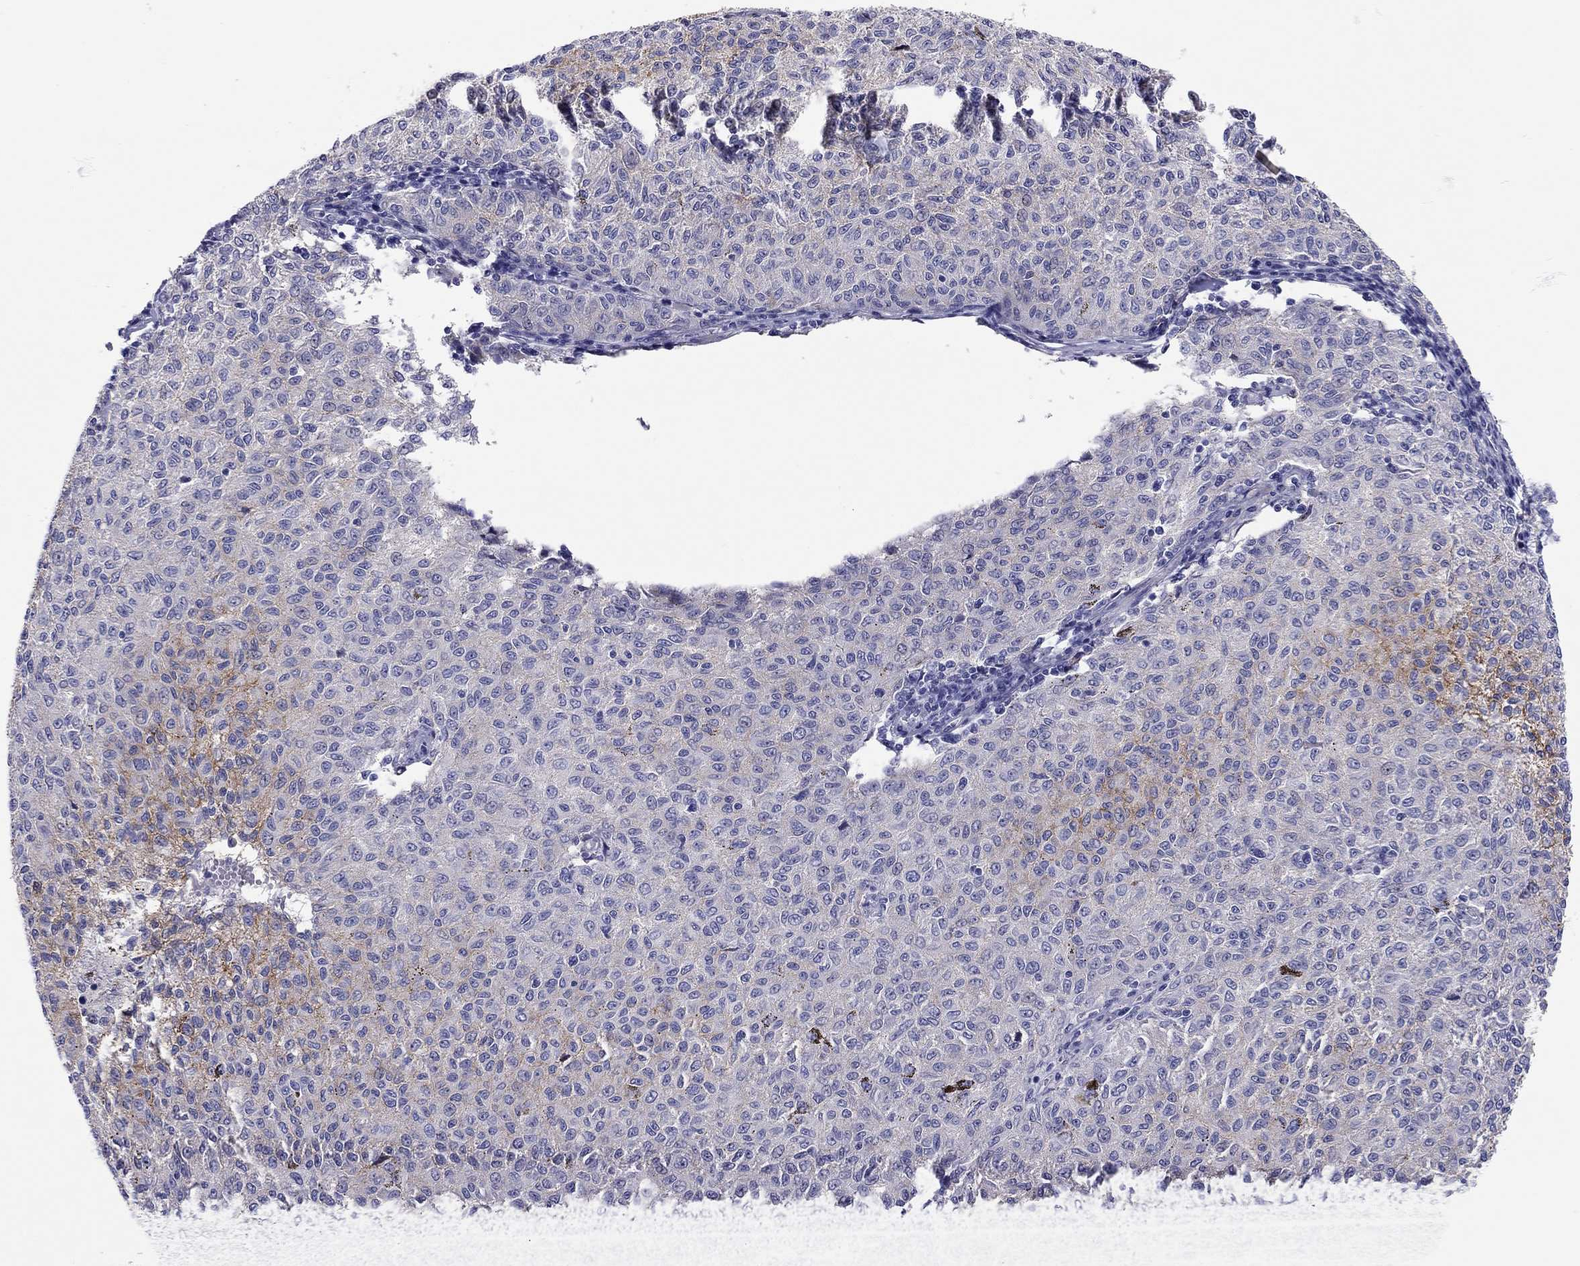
{"staining": {"intensity": "weak", "quantity": "<25%", "location": "cytoplasmic/membranous"}, "tissue": "melanoma", "cell_type": "Tumor cells", "image_type": "cancer", "snomed": [{"axis": "morphology", "description": "Malignant melanoma, NOS"}, {"axis": "topography", "description": "Skin"}], "caption": "Micrograph shows no protein positivity in tumor cells of malignant melanoma tissue. (DAB immunohistochemistry (IHC) visualized using brightfield microscopy, high magnification).", "gene": "SCARB1", "patient": {"sex": "female", "age": 72}}